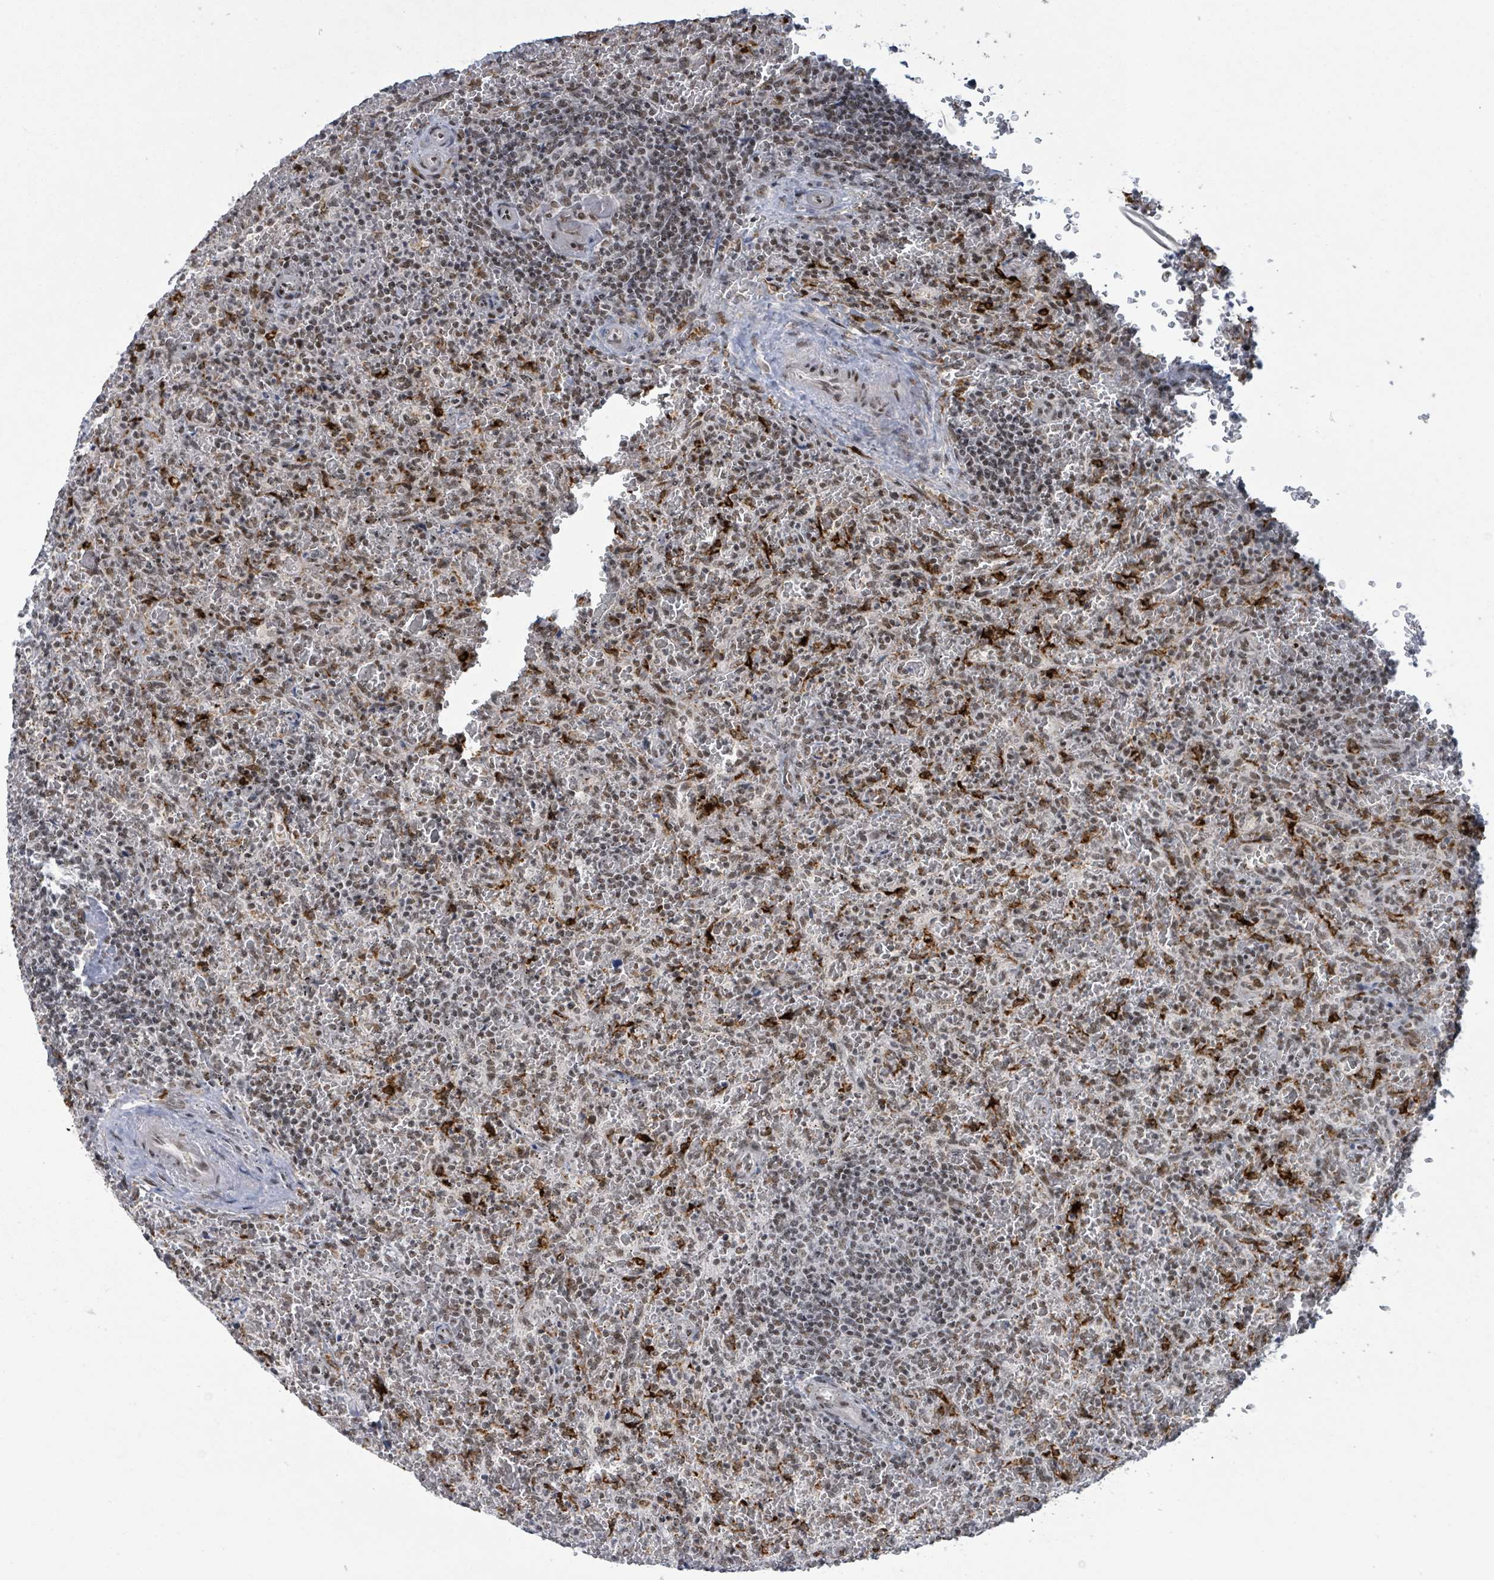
{"staining": {"intensity": "moderate", "quantity": "25%-75%", "location": "nuclear"}, "tissue": "lymphoma", "cell_type": "Tumor cells", "image_type": "cancer", "snomed": [{"axis": "morphology", "description": "Malignant lymphoma, non-Hodgkin's type, Low grade"}, {"axis": "topography", "description": "Spleen"}], "caption": "Human lymphoma stained for a protein (brown) demonstrates moderate nuclear positive positivity in approximately 25%-75% of tumor cells.", "gene": "BANP", "patient": {"sex": "female", "age": 64}}